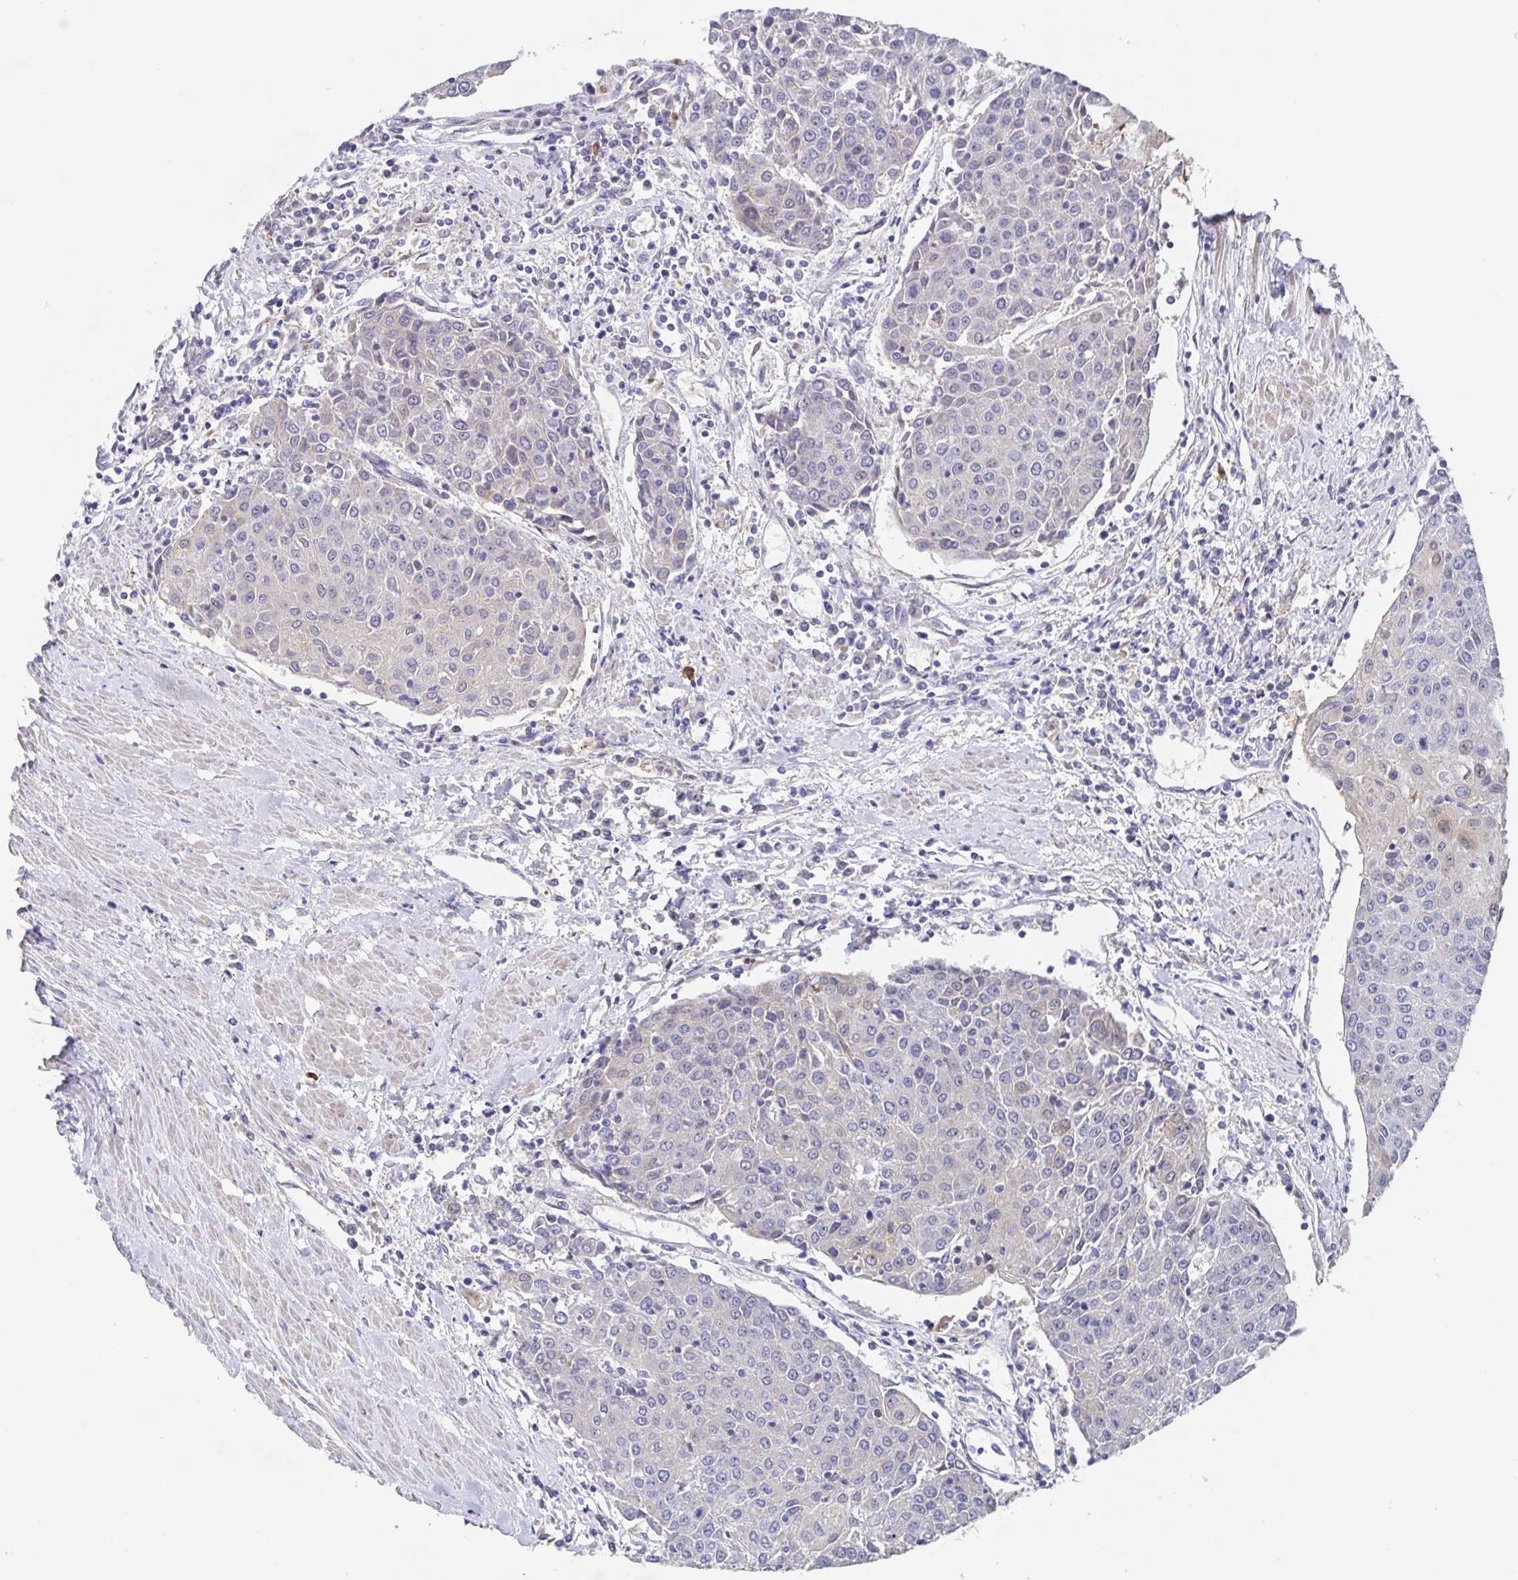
{"staining": {"intensity": "moderate", "quantity": "<25%", "location": "cytoplasmic/membranous"}, "tissue": "urothelial cancer", "cell_type": "Tumor cells", "image_type": "cancer", "snomed": [{"axis": "morphology", "description": "Urothelial carcinoma, High grade"}, {"axis": "topography", "description": "Urinary bladder"}], "caption": "Urothelial cancer was stained to show a protein in brown. There is low levels of moderate cytoplasmic/membranous positivity in about <25% of tumor cells.", "gene": "CDC42BPG", "patient": {"sex": "female", "age": 85}}